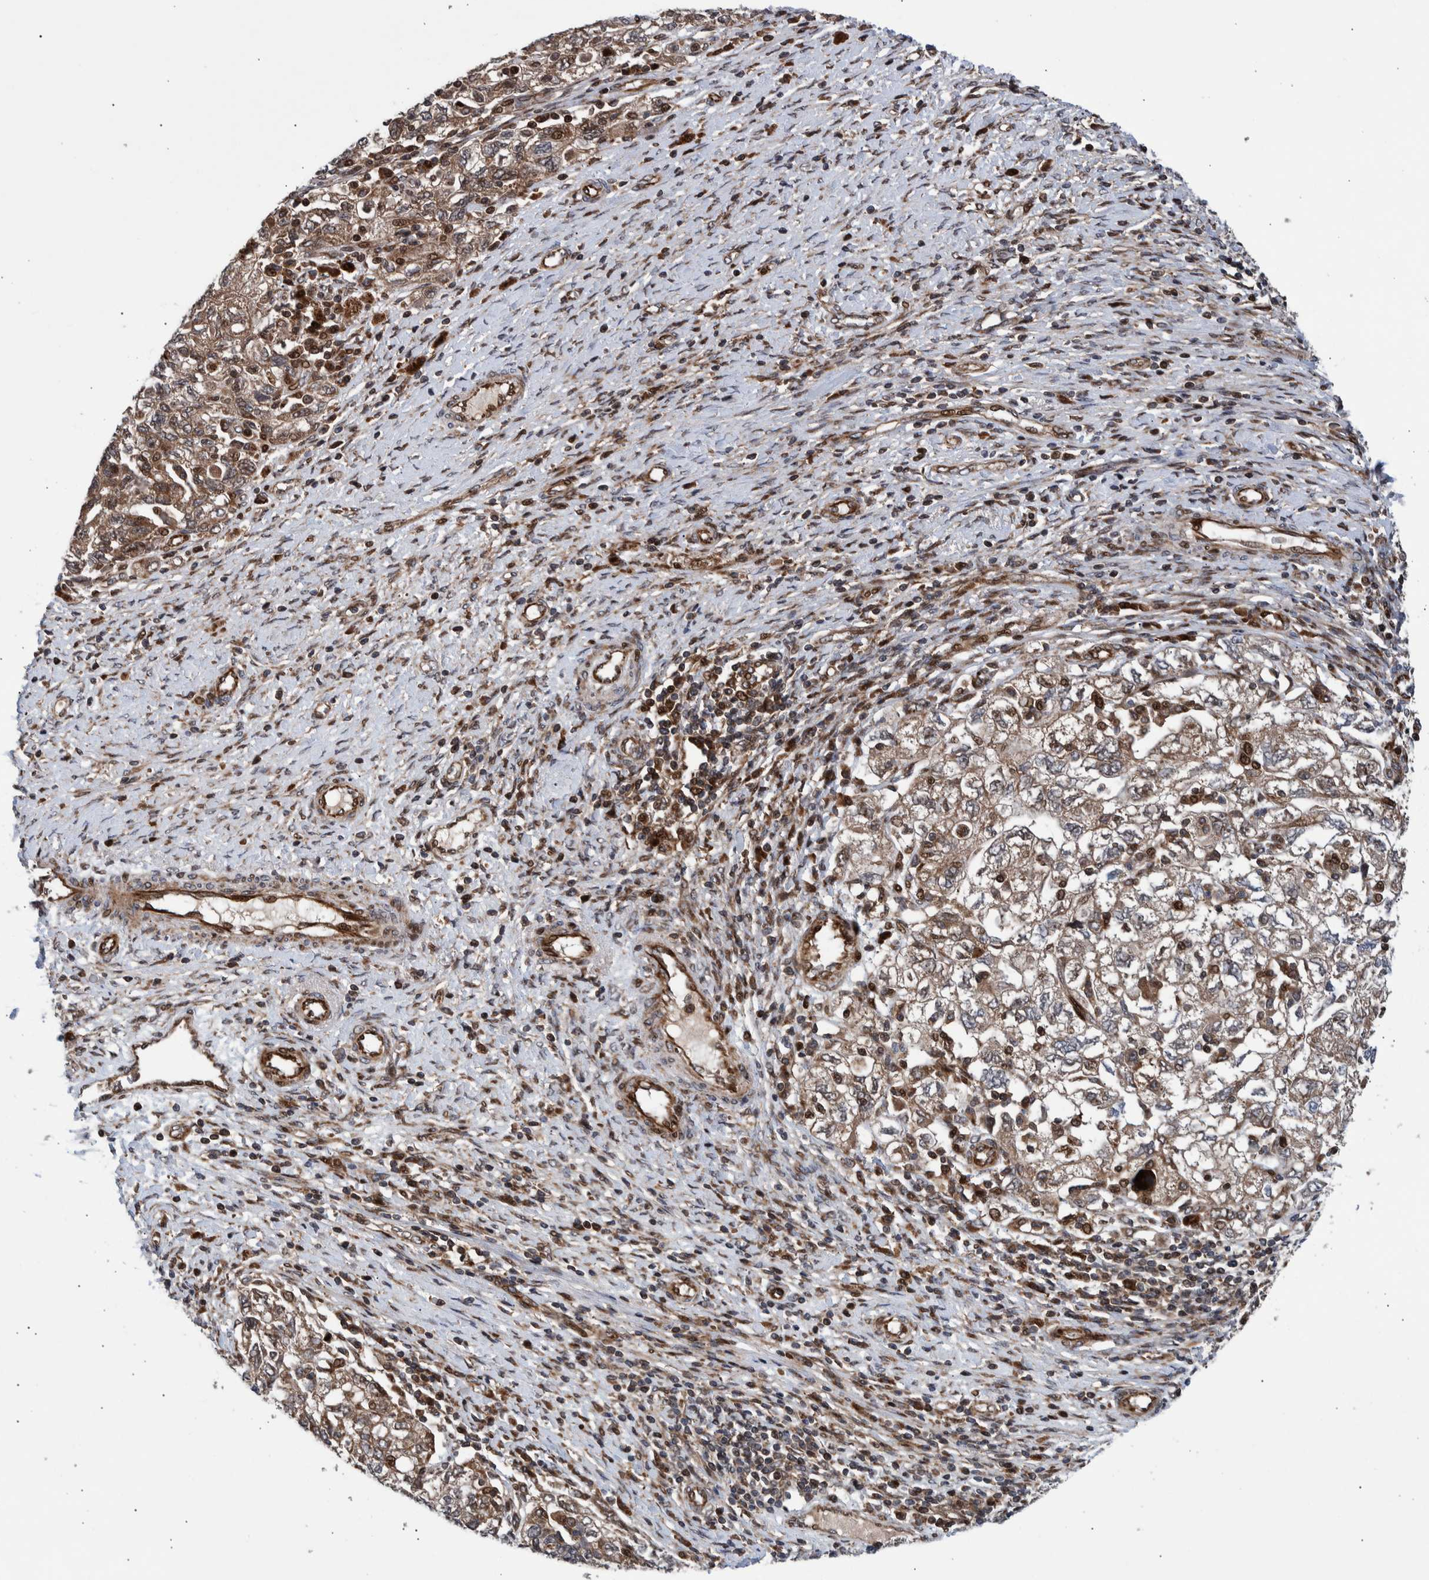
{"staining": {"intensity": "weak", "quantity": ">75%", "location": "cytoplasmic/membranous,nuclear"}, "tissue": "ovarian cancer", "cell_type": "Tumor cells", "image_type": "cancer", "snomed": [{"axis": "morphology", "description": "Carcinoma, NOS"}, {"axis": "morphology", "description": "Cystadenocarcinoma, serous, NOS"}, {"axis": "topography", "description": "Ovary"}], "caption": "Serous cystadenocarcinoma (ovarian) tissue demonstrates weak cytoplasmic/membranous and nuclear expression in approximately >75% of tumor cells The staining was performed using DAB, with brown indicating positive protein expression. Nuclei are stained blue with hematoxylin.", "gene": "SHISA6", "patient": {"sex": "female", "age": 69}}